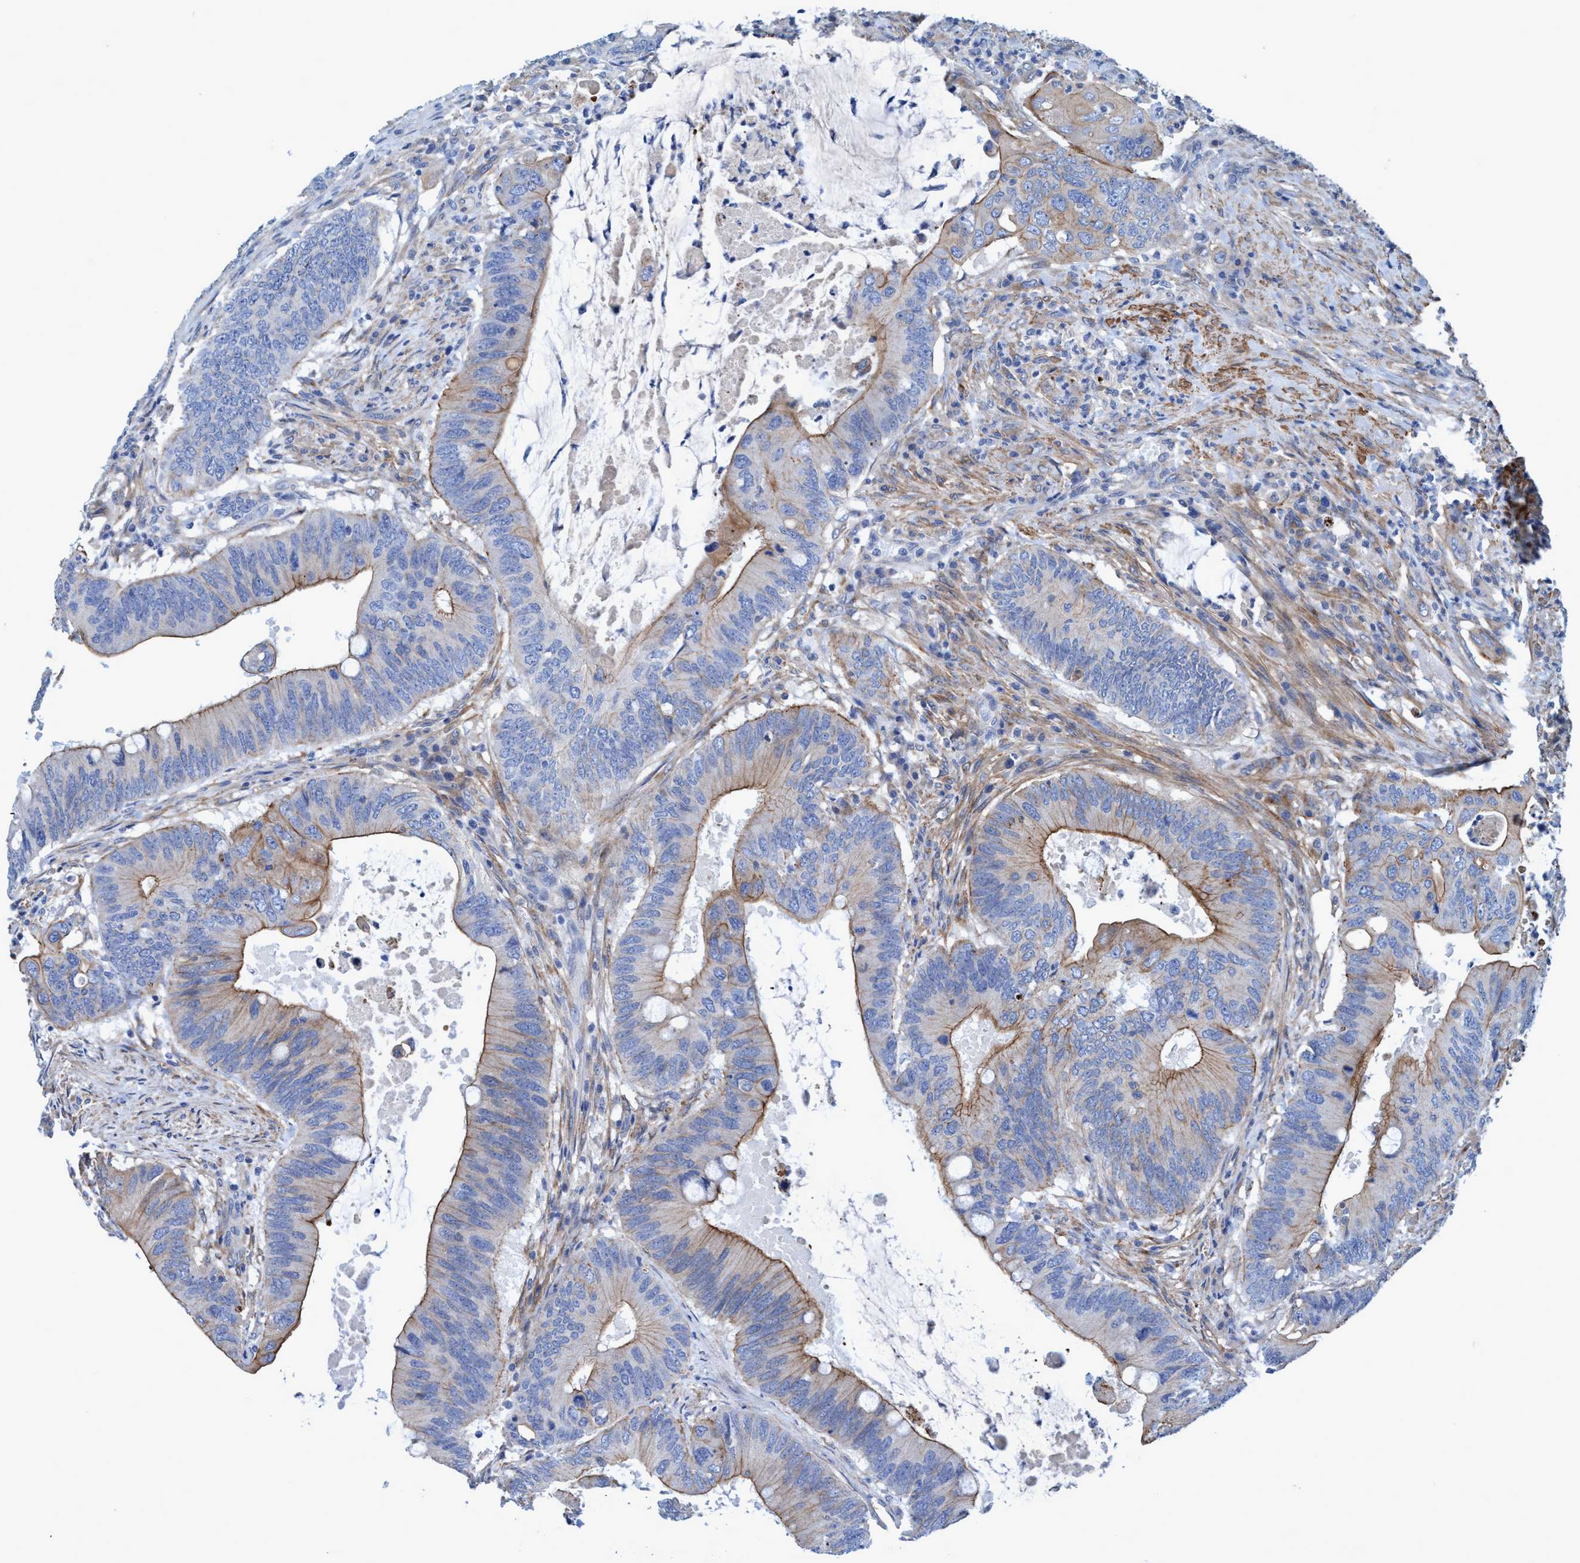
{"staining": {"intensity": "moderate", "quantity": "25%-75%", "location": "cytoplasmic/membranous"}, "tissue": "colorectal cancer", "cell_type": "Tumor cells", "image_type": "cancer", "snomed": [{"axis": "morphology", "description": "Adenocarcinoma, NOS"}, {"axis": "topography", "description": "Colon"}], "caption": "Protein staining of colorectal cancer (adenocarcinoma) tissue shows moderate cytoplasmic/membranous staining in approximately 25%-75% of tumor cells.", "gene": "GULP1", "patient": {"sex": "male", "age": 71}}